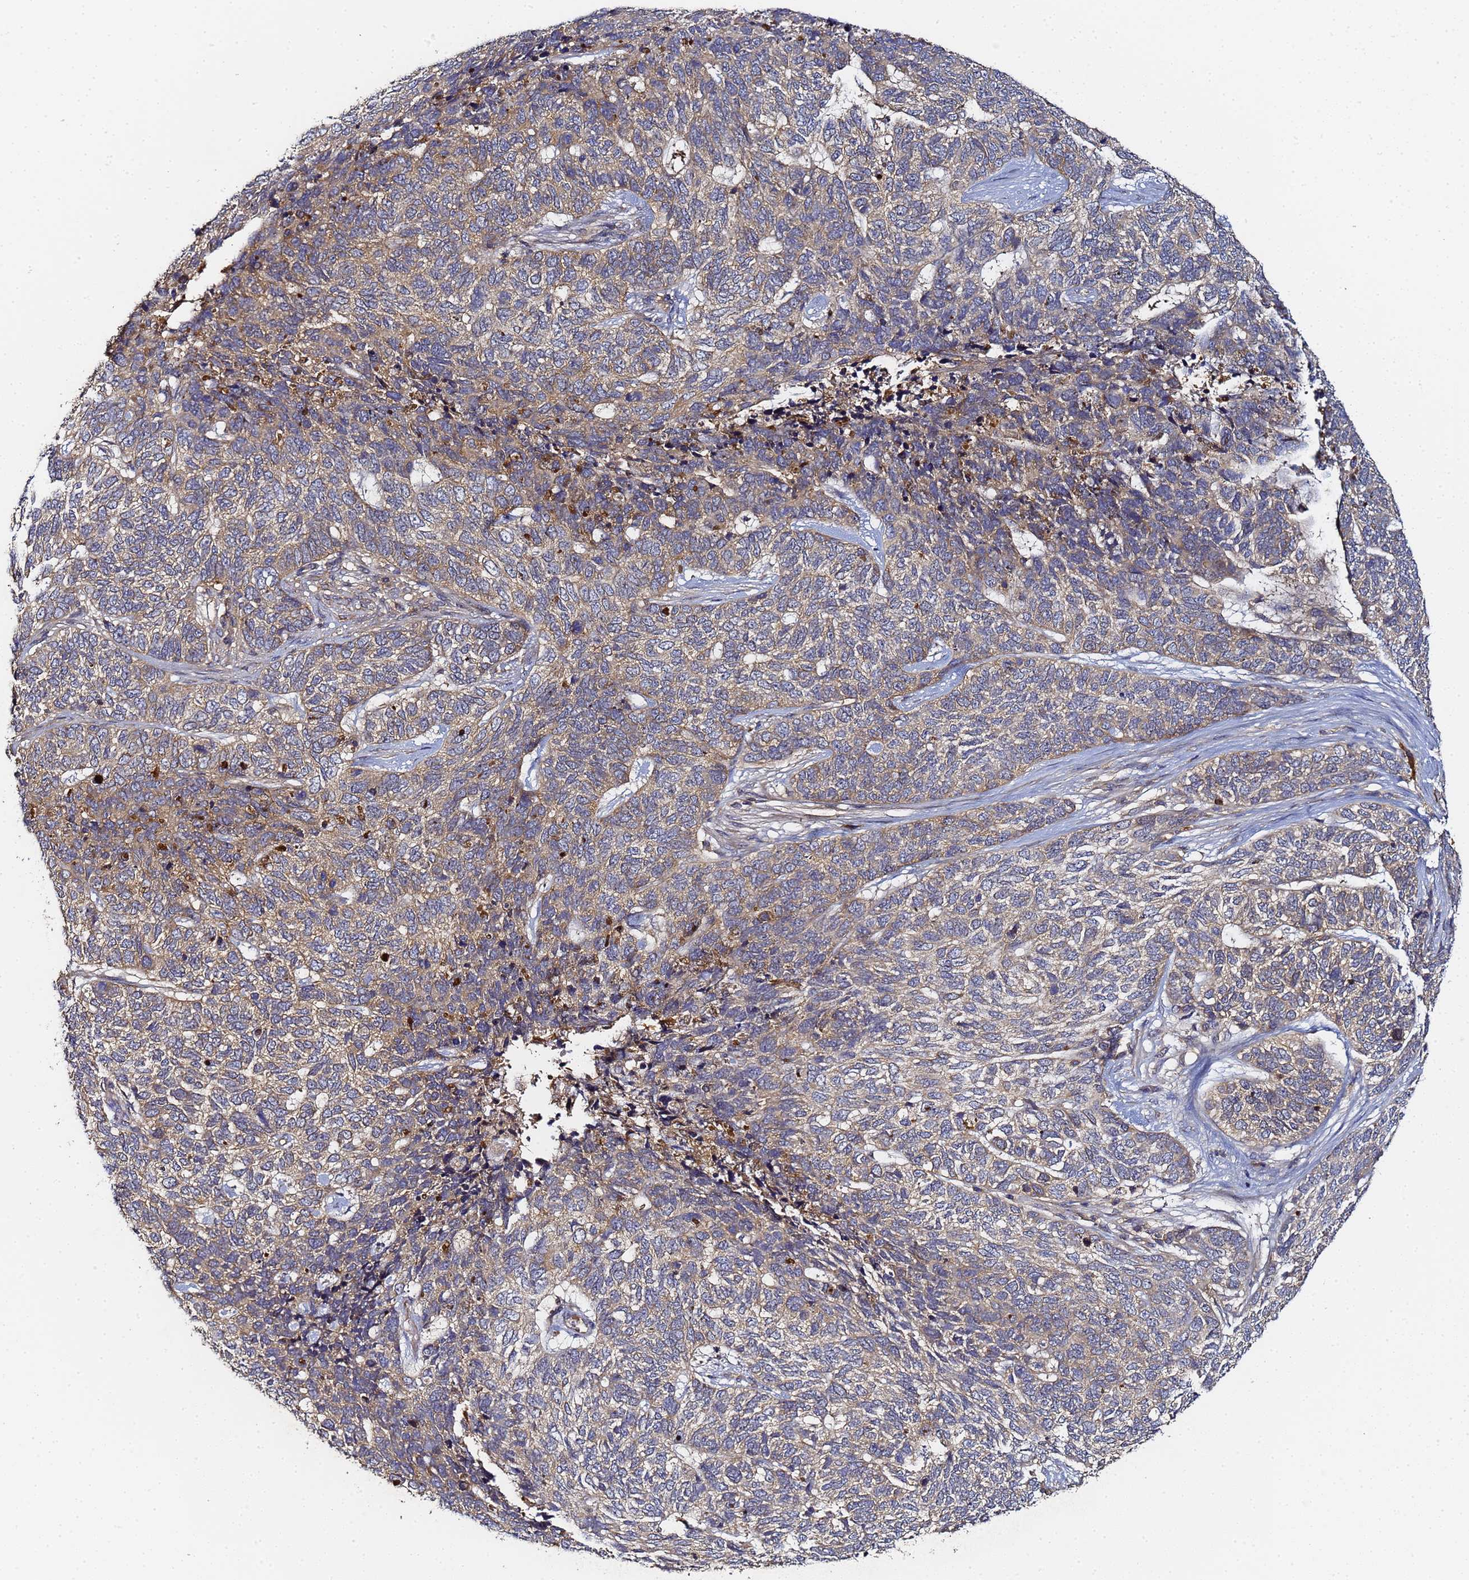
{"staining": {"intensity": "weak", "quantity": ">75%", "location": "cytoplasmic/membranous"}, "tissue": "skin cancer", "cell_type": "Tumor cells", "image_type": "cancer", "snomed": [{"axis": "morphology", "description": "Basal cell carcinoma"}, {"axis": "topography", "description": "Skin"}], "caption": "An image showing weak cytoplasmic/membranous staining in approximately >75% of tumor cells in skin cancer, as visualized by brown immunohistochemical staining.", "gene": "LRRC69", "patient": {"sex": "female", "age": 65}}